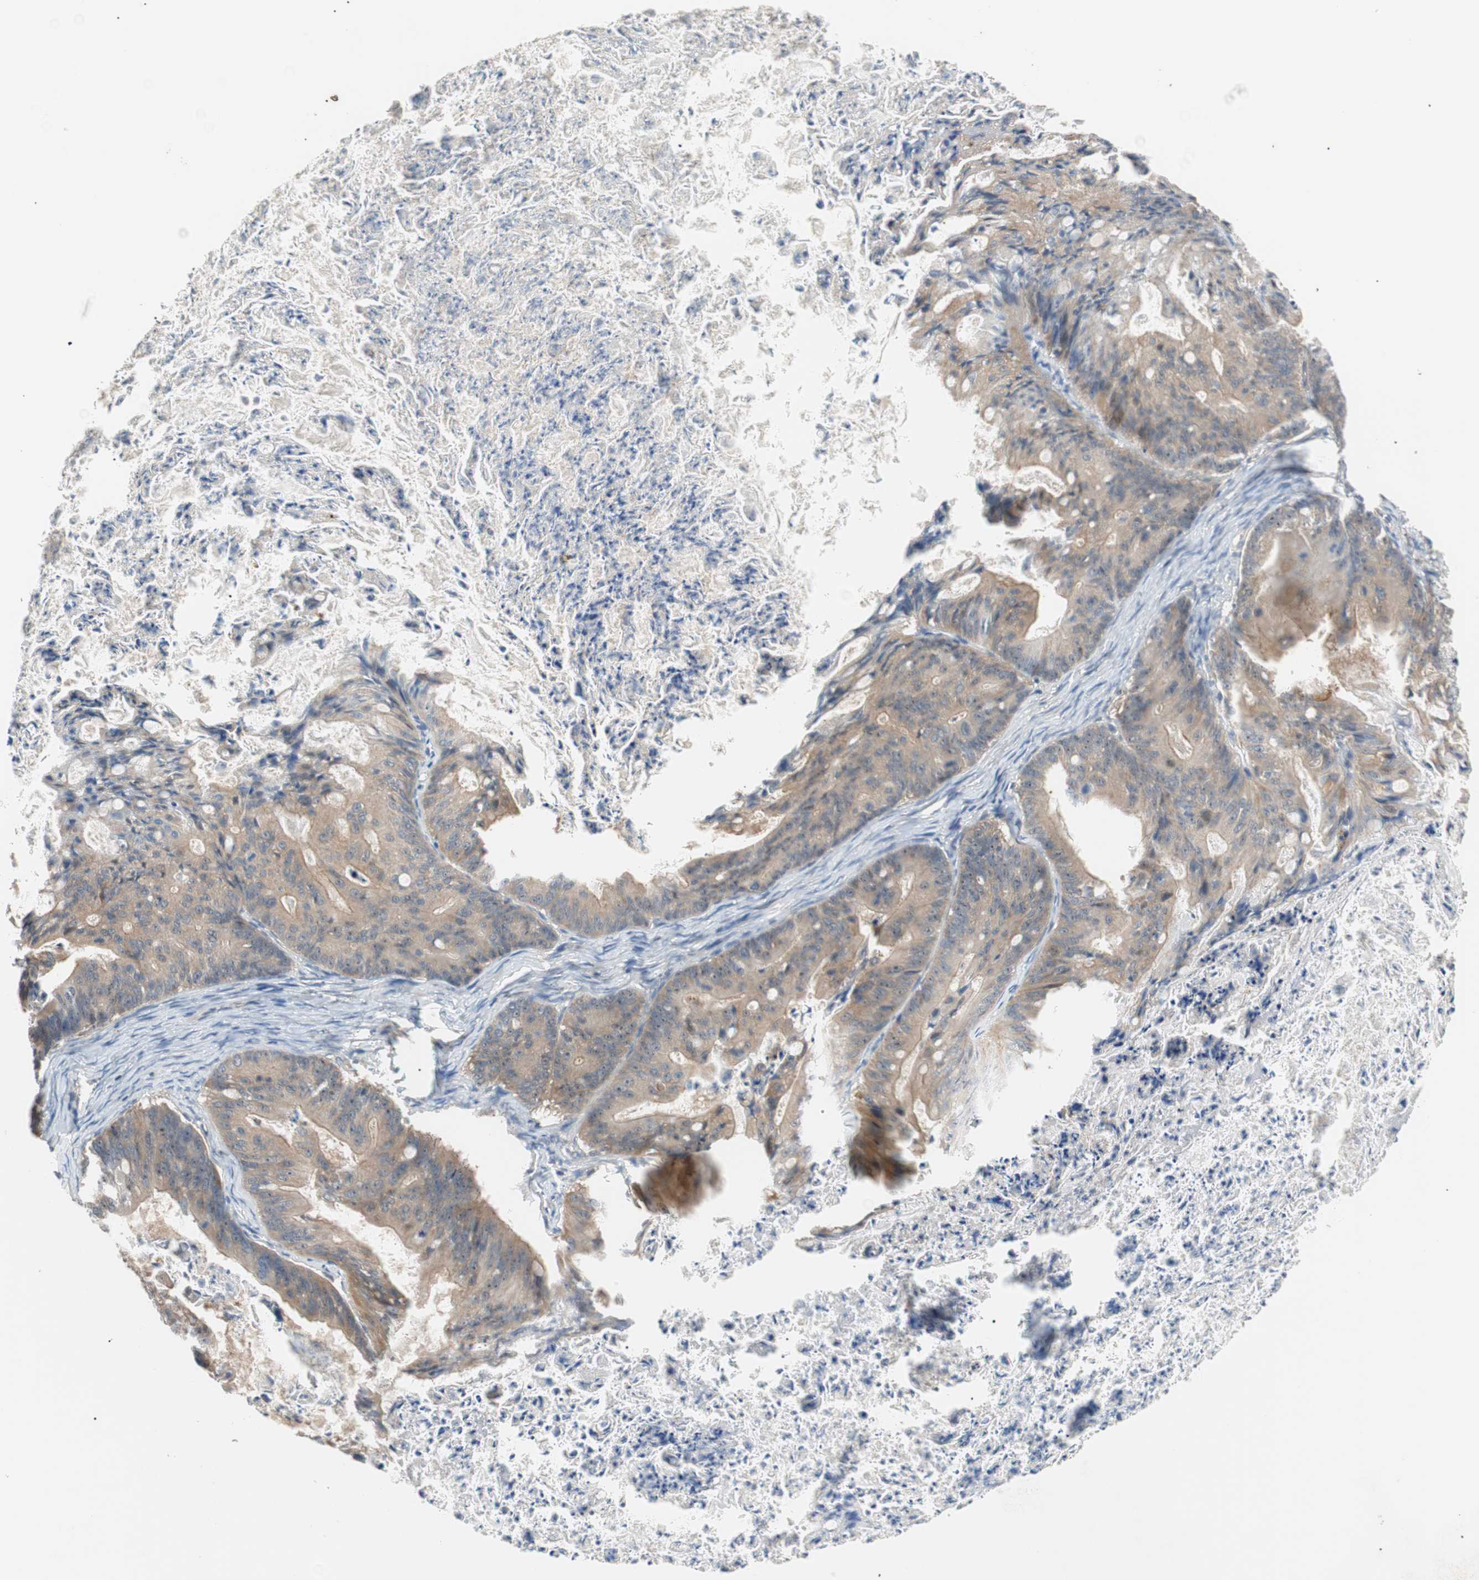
{"staining": {"intensity": "weak", "quantity": ">75%", "location": "cytoplasmic/membranous"}, "tissue": "ovarian cancer", "cell_type": "Tumor cells", "image_type": "cancer", "snomed": [{"axis": "morphology", "description": "Cystadenocarcinoma, mucinous, NOS"}, {"axis": "topography", "description": "Ovary"}], "caption": "Immunohistochemistry staining of mucinous cystadenocarcinoma (ovarian), which reveals low levels of weak cytoplasmic/membranous staining in about >75% of tumor cells indicating weak cytoplasmic/membranous protein staining. The staining was performed using DAB (3,3'-diaminobenzidine) (brown) for protein detection and nuclei were counterstained in hematoxylin (blue).", "gene": "PCK1", "patient": {"sex": "female", "age": 36}}